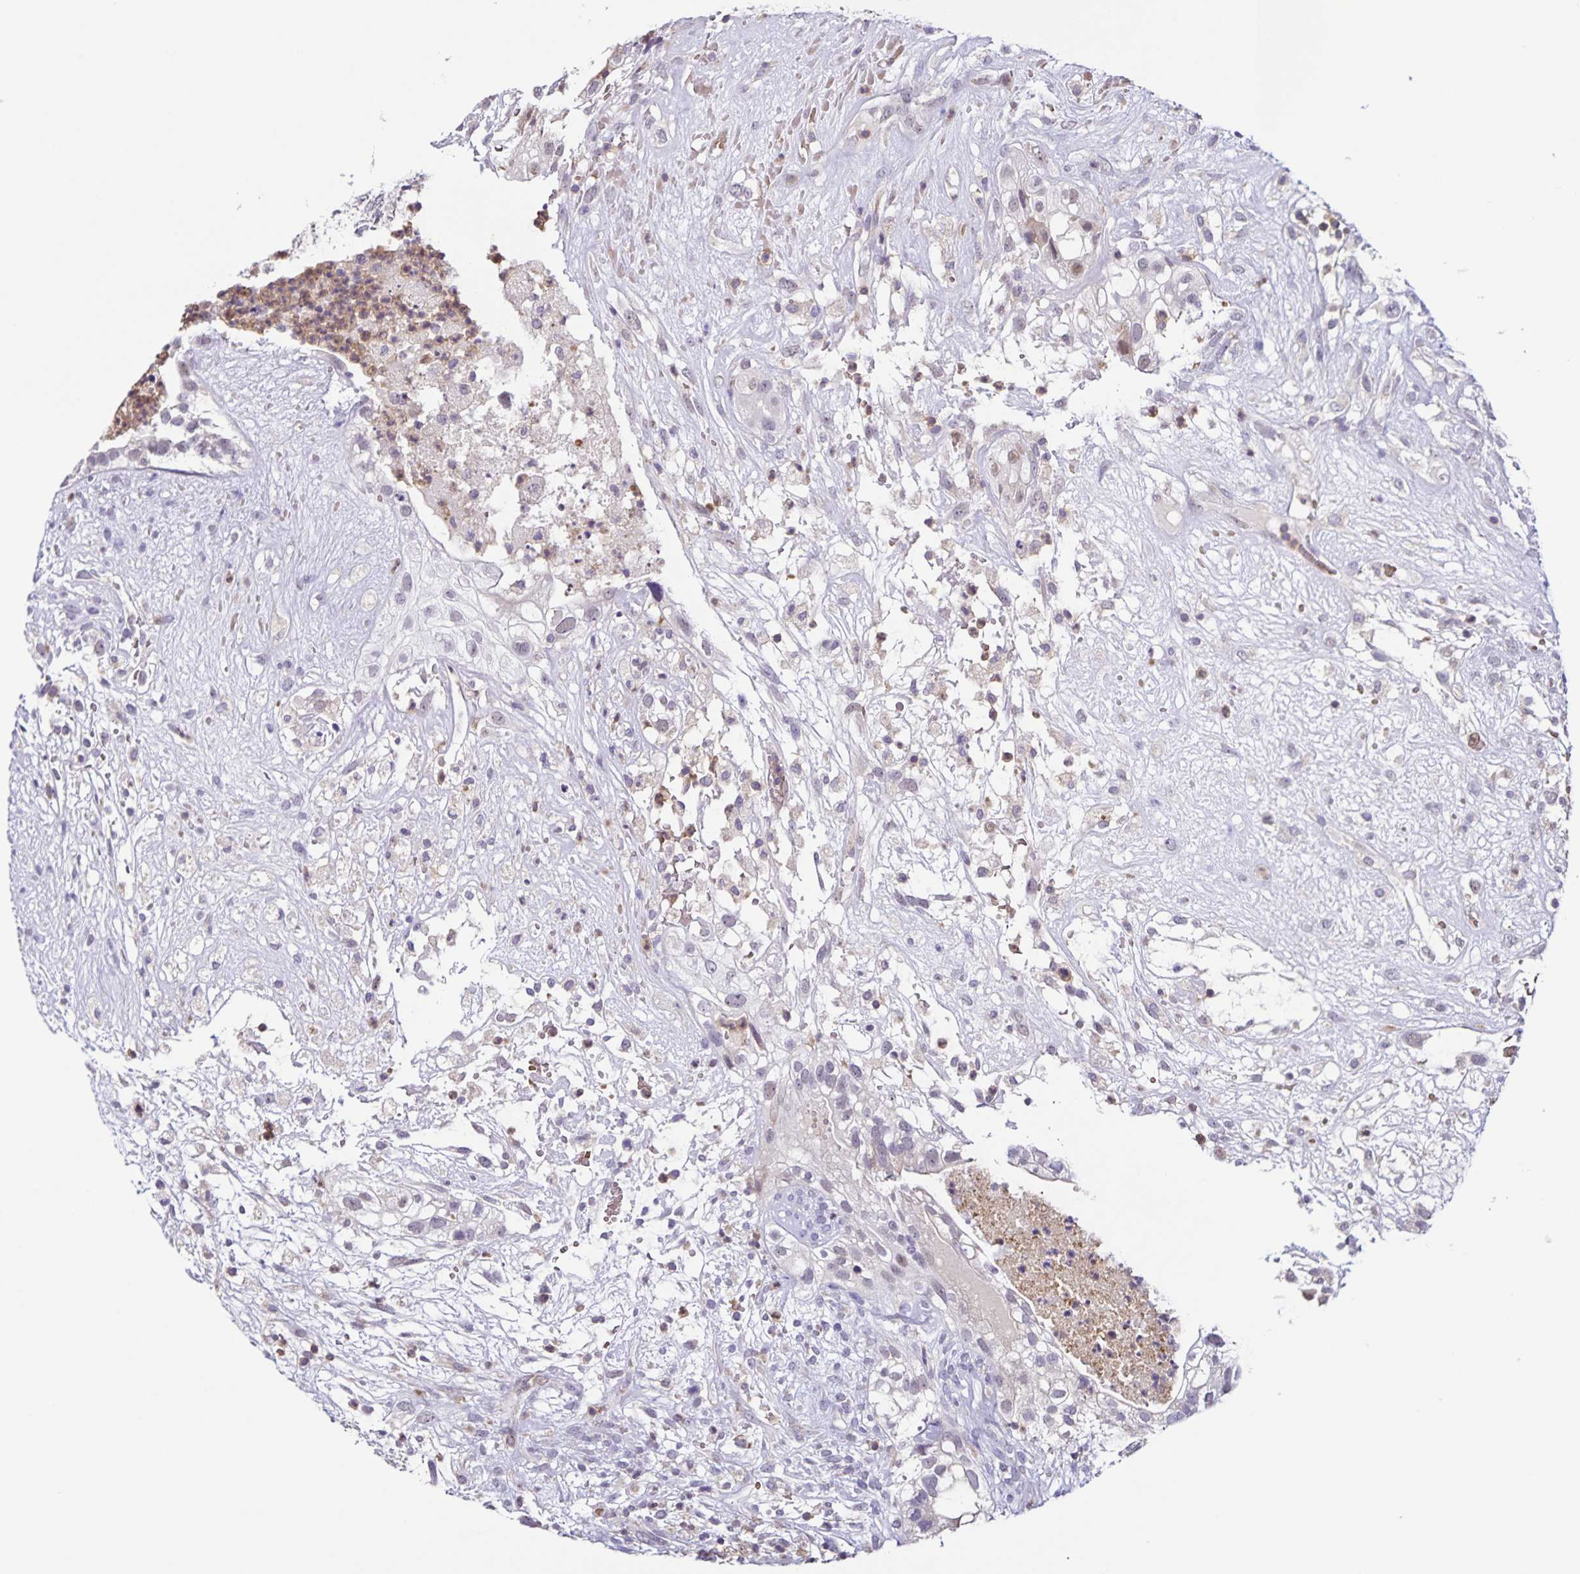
{"staining": {"intensity": "negative", "quantity": "none", "location": "none"}, "tissue": "testis cancer", "cell_type": "Tumor cells", "image_type": "cancer", "snomed": [{"axis": "morphology", "description": "Seminoma, NOS"}, {"axis": "morphology", "description": "Carcinoma, Embryonal, NOS"}, {"axis": "topography", "description": "Testis"}], "caption": "The image displays no significant staining in tumor cells of embryonal carcinoma (testis).", "gene": "STPG4", "patient": {"sex": "male", "age": 41}}